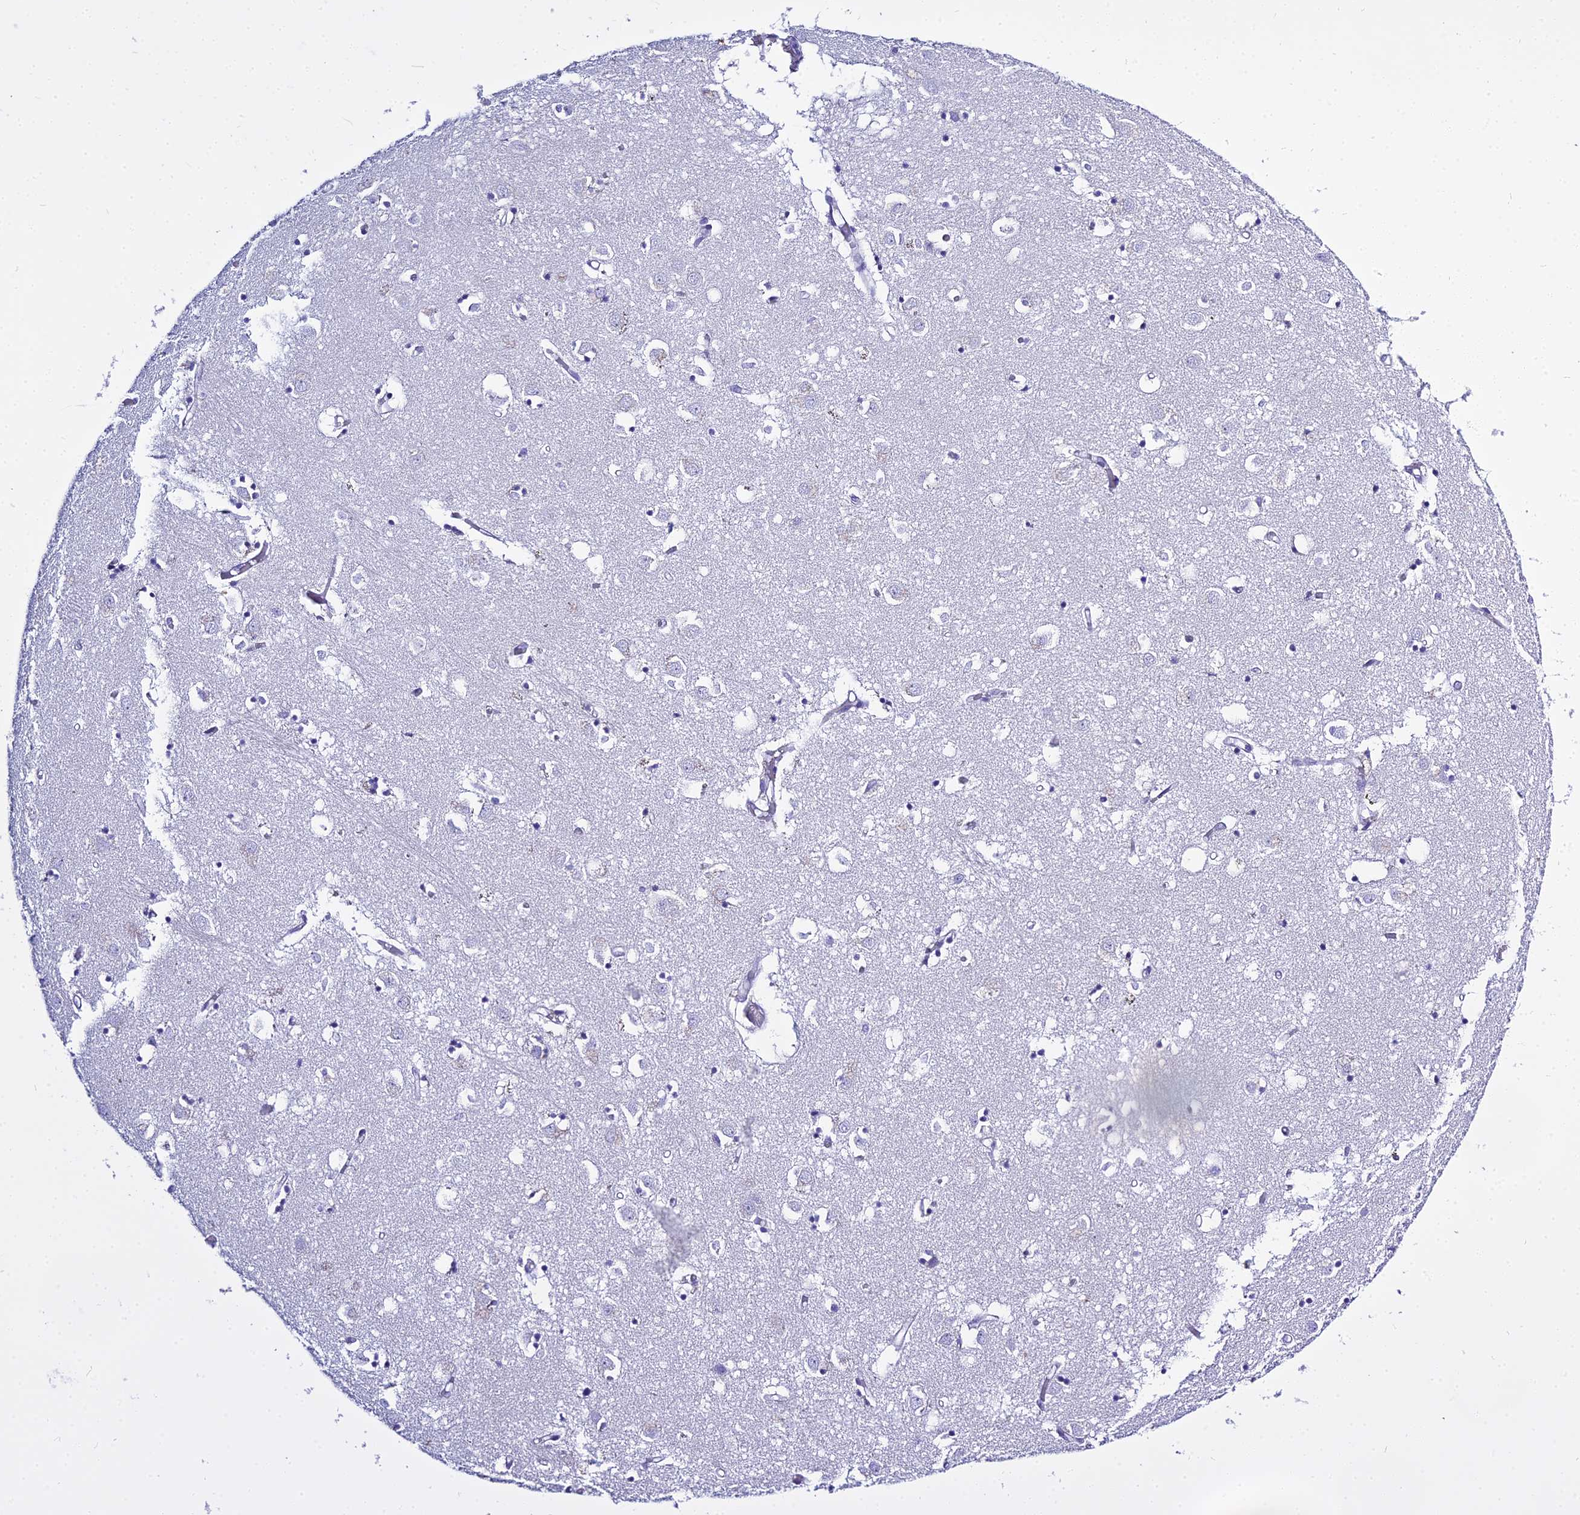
{"staining": {"intensity": "negative", "quantity": "none", "location": "none"}, "tissue": "caudate", "cell_type": "Glial cells", "image_type": "normal", "snomed": [{"axis": "morphology", "description": "Normal tissue, NOS"}, {"axis": "topography", "description": "Lateral ventricle wall"}], "caption": "Immunohistochemistry image of normal human caudate stained for a protein (brown), which displays no staining in glial cells.", "gene": "CD5", "patient": {"sex": "male", "age": 70}}